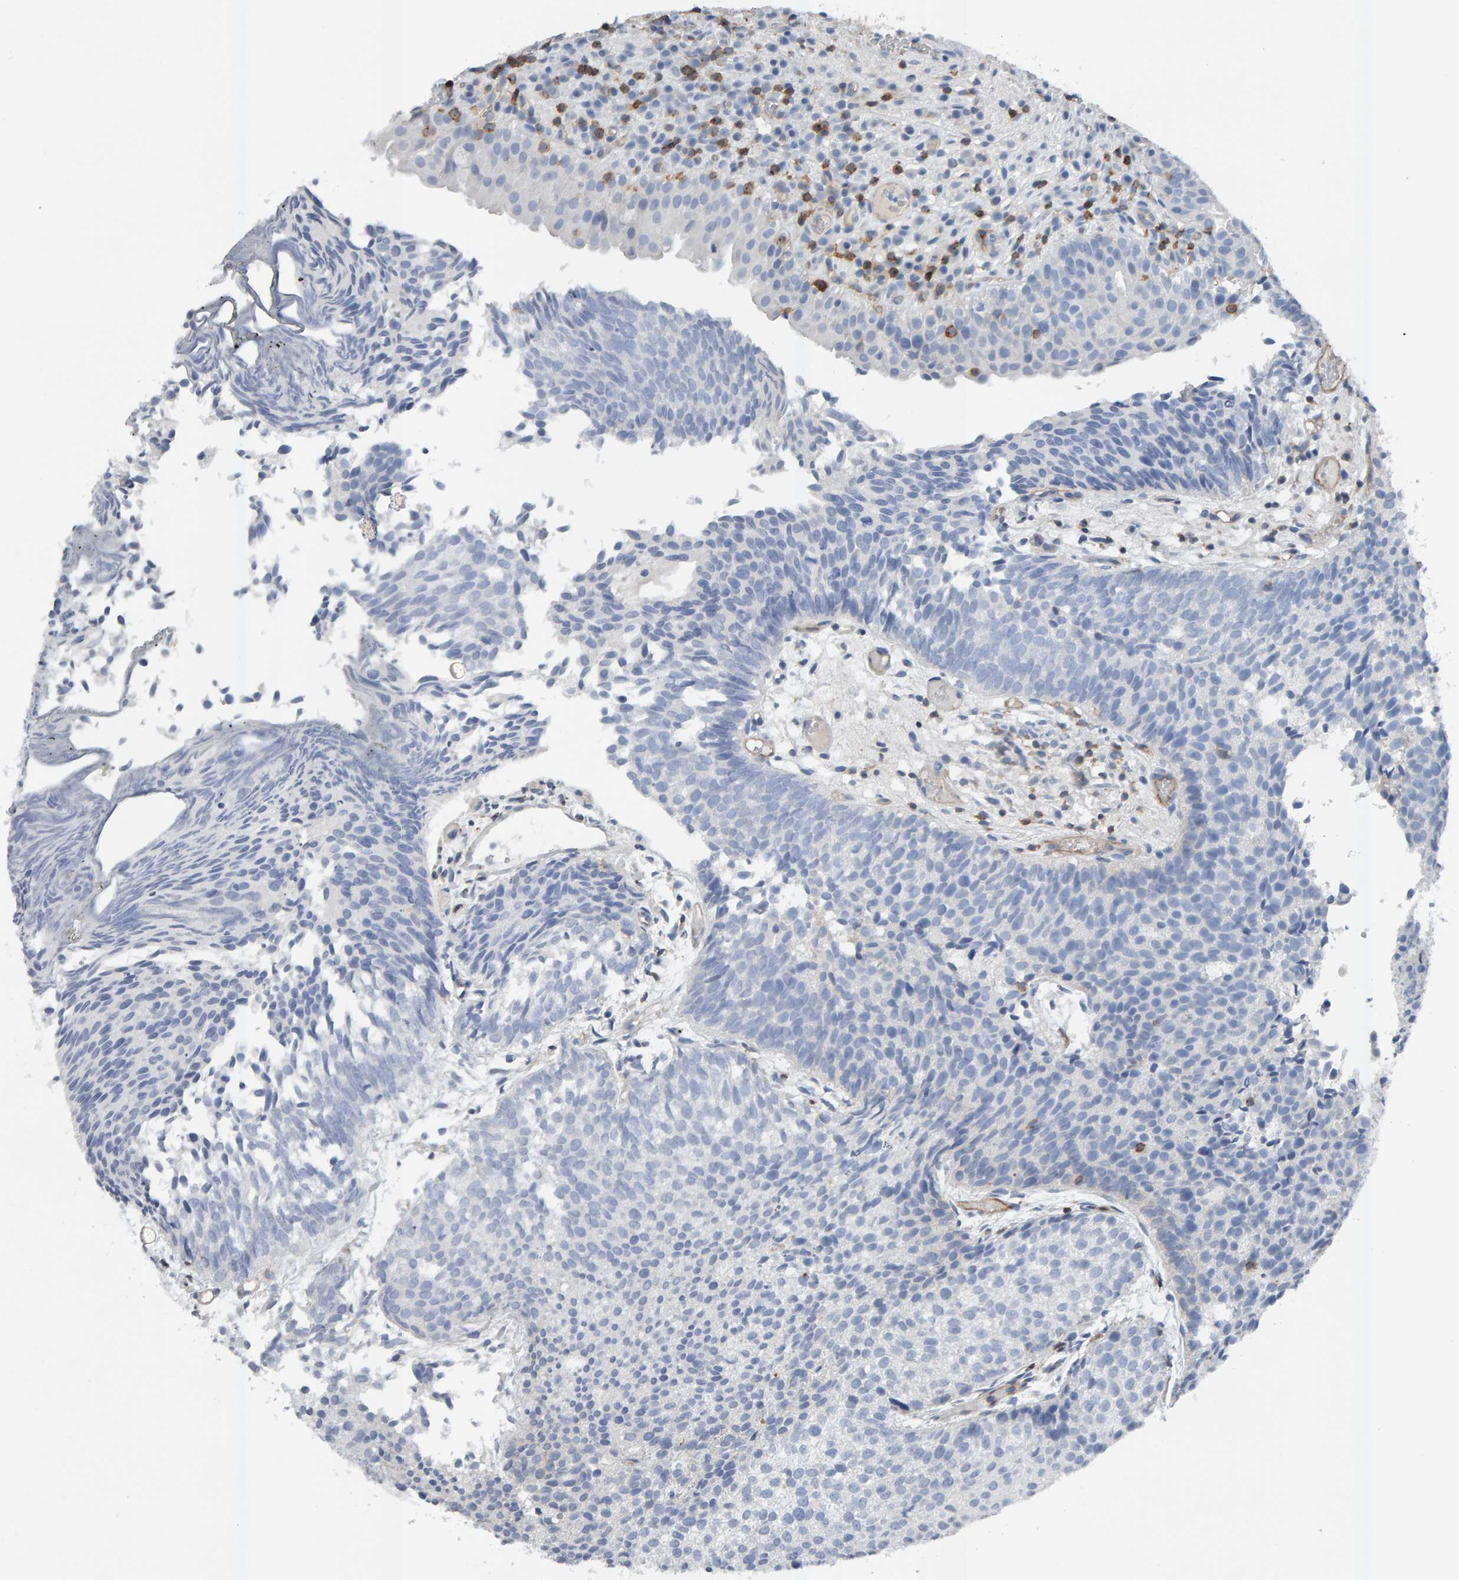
{"staining": {"intensity": "negative", "quantity": "none", "location": "none"}, "tissue": "urothelial cancer", "cell_type": "Tumor cells", "image_type": "cancer", "snomed": [{"axis": "morphology", "description": "Urothelial carcinoma, Low grade"}, {"axis": "topography", "description": "Urinary bladder"}], "caption": "This is an IHC histopathology image of human urothelial cancer. There is no staining in tumor cells.", "gene": "FYN", "patient": {"sex": "male", "age": 86}}